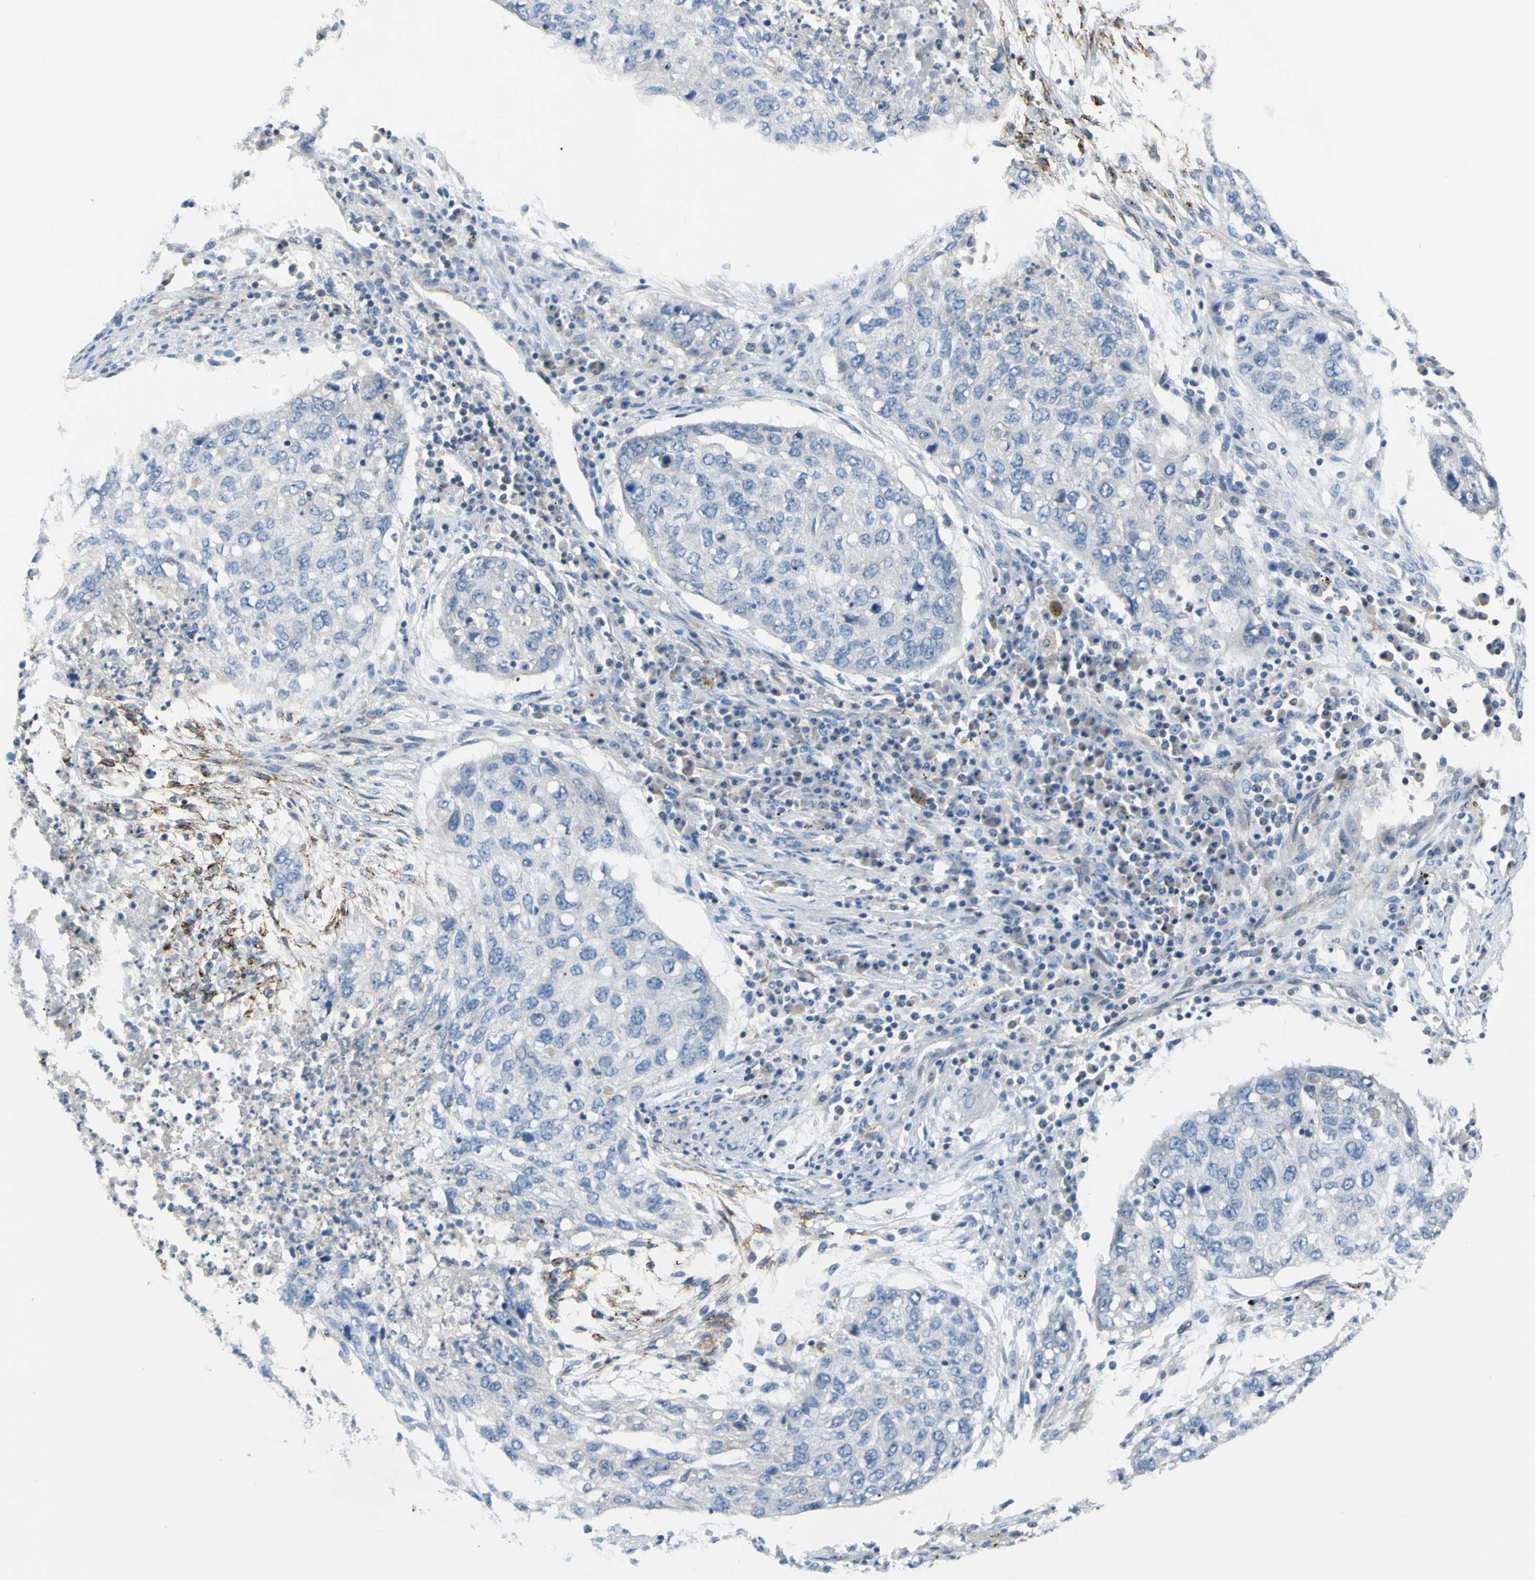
{"staining": {"intensity": "negative", "quantity": "none", "location": "none"}, "tissue": "lung cancer", "cell_type": "Tumor cells", "image_type": "cancer", "snomed": [{"axis": "morphology", "description": "Squamous cell carcinoma, NOS"}, {"axis": "topography", "description": "Lung"}], "caption": "IHC histopathology image of neoplastic tissue: human lung cancer (squamous cell carcinoma) stained with DAB displays no significant protein expression in tumor cells.", "gene": "PRRG2", "patient": {"sex": "female", "age": 63}}